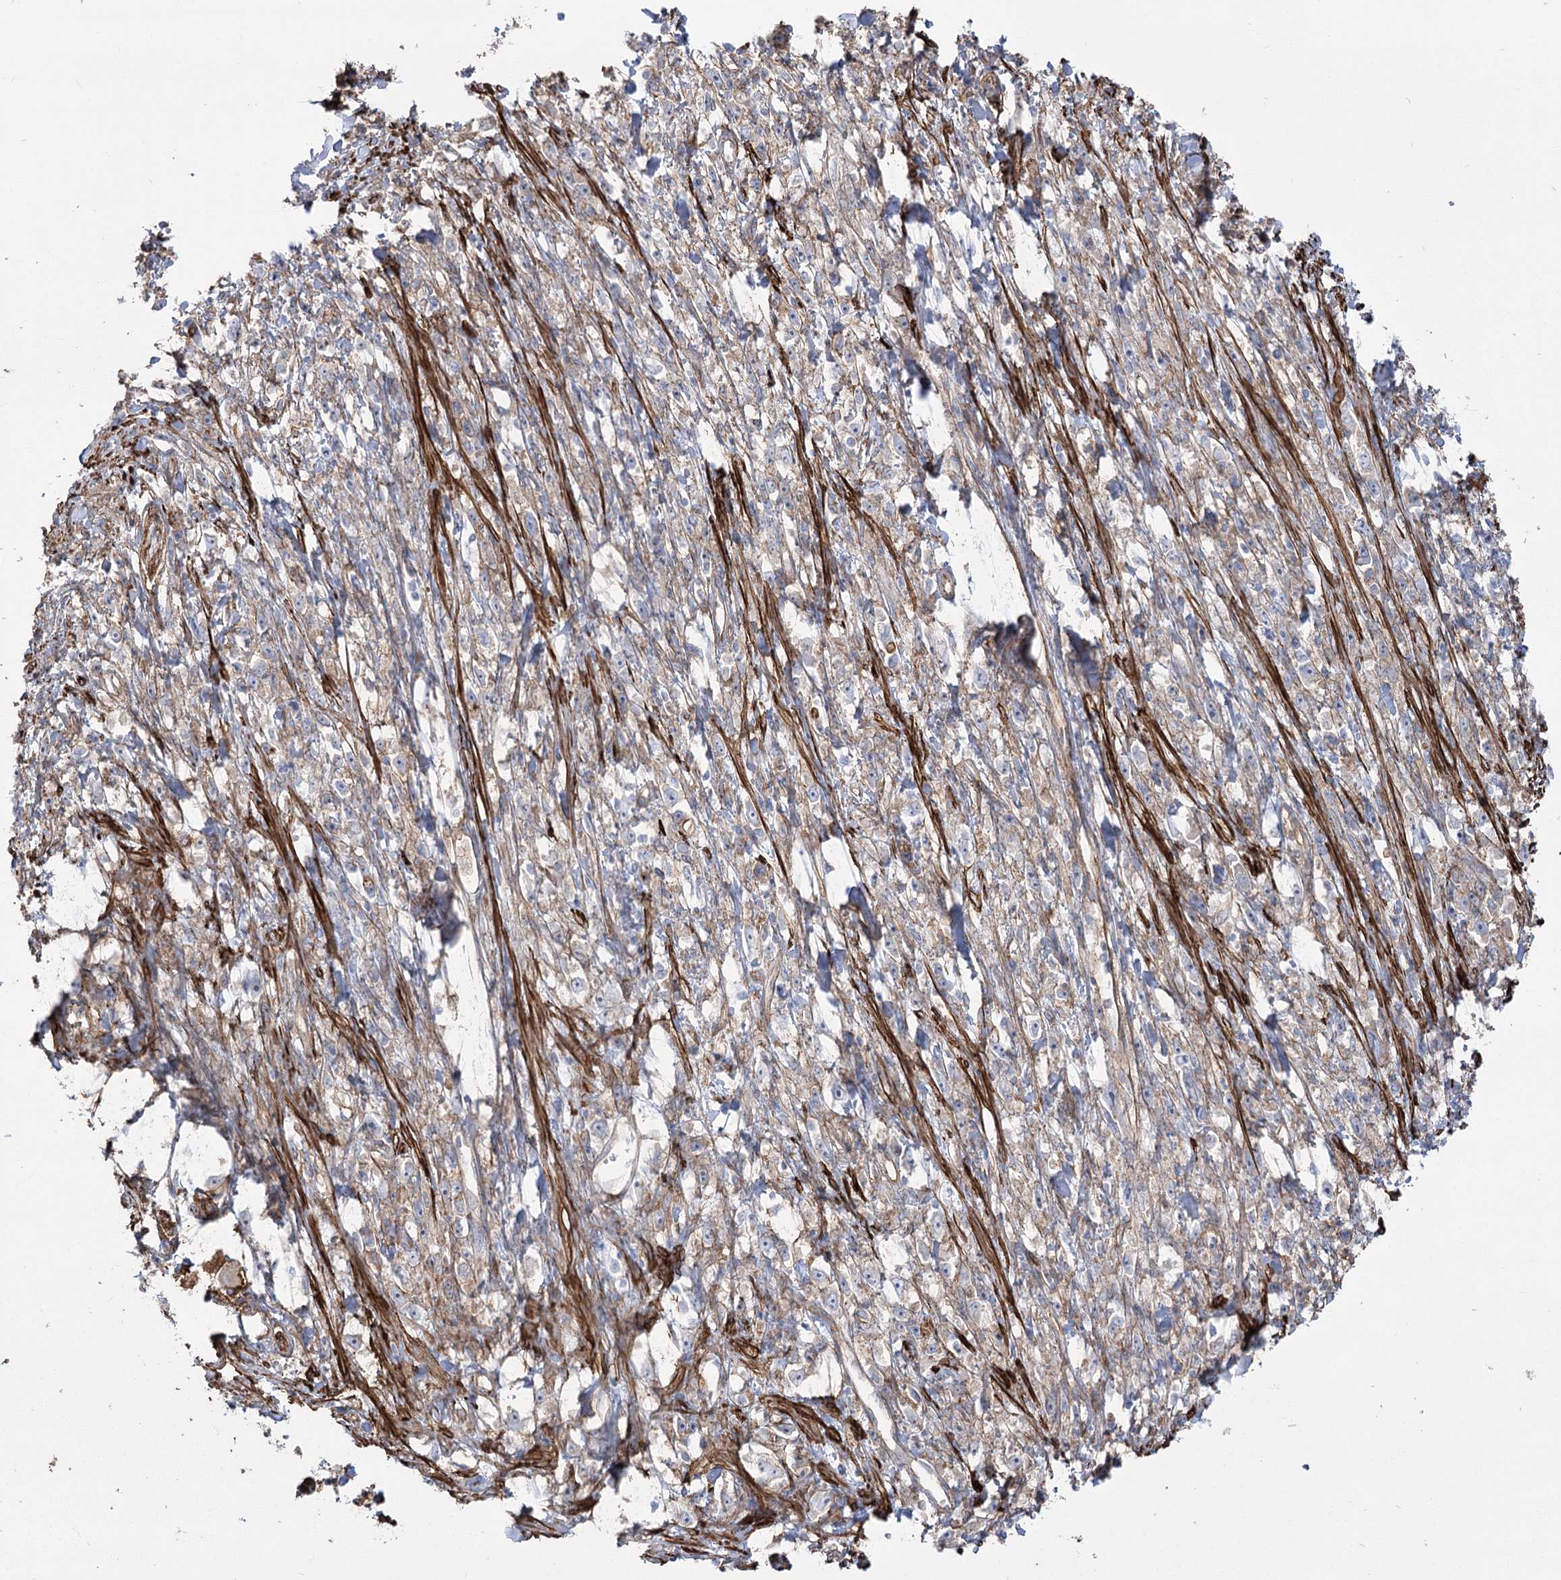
{"staining": {"intensity": "weak", "quantity": "25%-75%", "location": "cytoplasmic/membranous"}, "tissue": "stomach cancer", "cell_type": "Tumor cells", "image_type": "cancer", "snomed": [{"axis": "morphology", "description": "Adenocarcinoma, NOS"}, {"axis": "topography", "description": "Stomach"}], "caption": "Immunohistochemical staining of stomach adenocarcinoma shows weak cytoplasmic/membranous protein staining in about 25%-75% of tumor cells.", "gene": "PLEKHA5", "patient": {"sex": "female", "age": 59}}